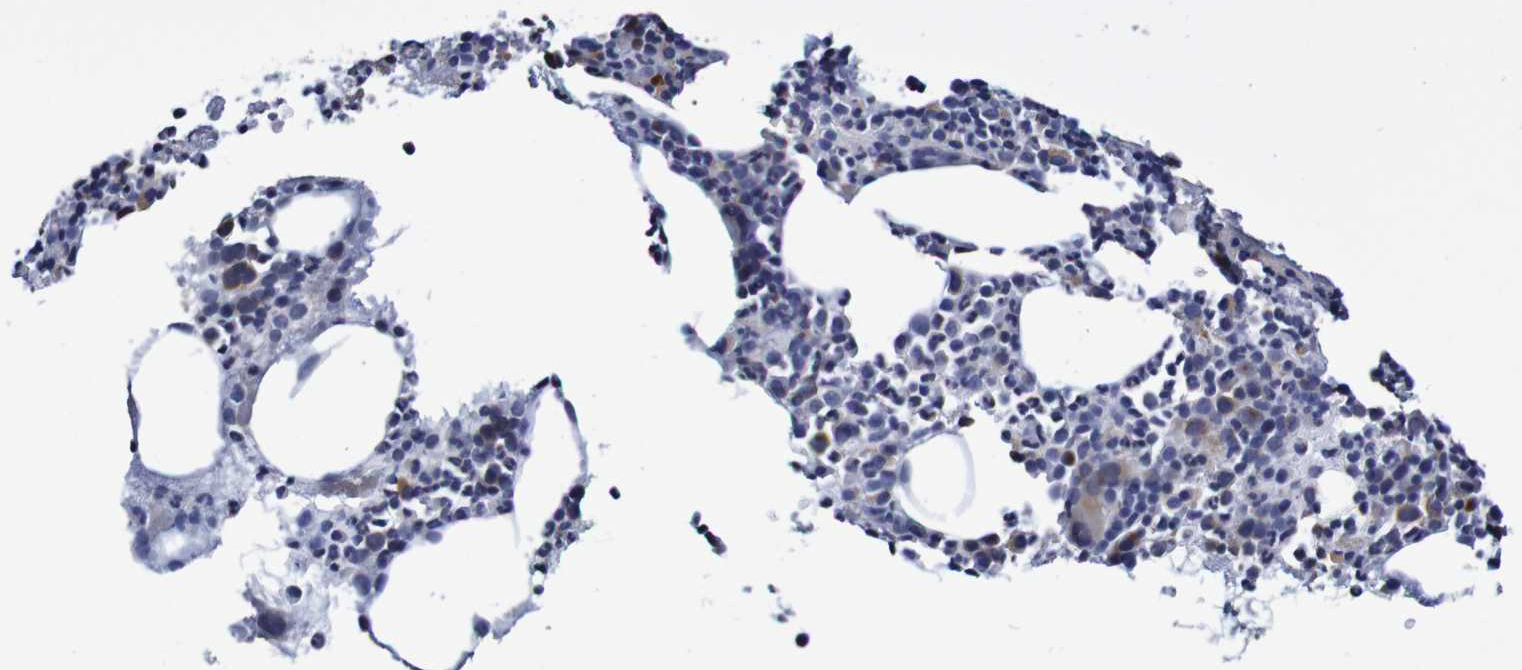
{"staining": {"intensity": "moderate", "quantity": "<25%", "location": "cytoplasmic/membranous"}, "tissue": "bone marrow", "cell_type": "Hematopoietic cells", "image_type": "normal", "snomed": [{"axis": "morphology", "description": "Normal tissue, NOS"}, {"axis": "morphology", "description": "Inflammation, NOS"}, {"axis": "topography", "description": "Bone marrow"}], "caption": "Bone marrow stained with DAB immunohistochemistry (IHC) shows low levels of moderate cytoplasmic/membranous expression in approximately <25% of hematopoietic cells. The staining was performed using DAB (3,3'-diaminobenzidine) to visualize the protein expression in brown, while the nuclei were stained in blue with hematoxylin (Magnification: 20x).", "gene": "ACVR1C", "patient": {"sex": "male", "age": 73}}